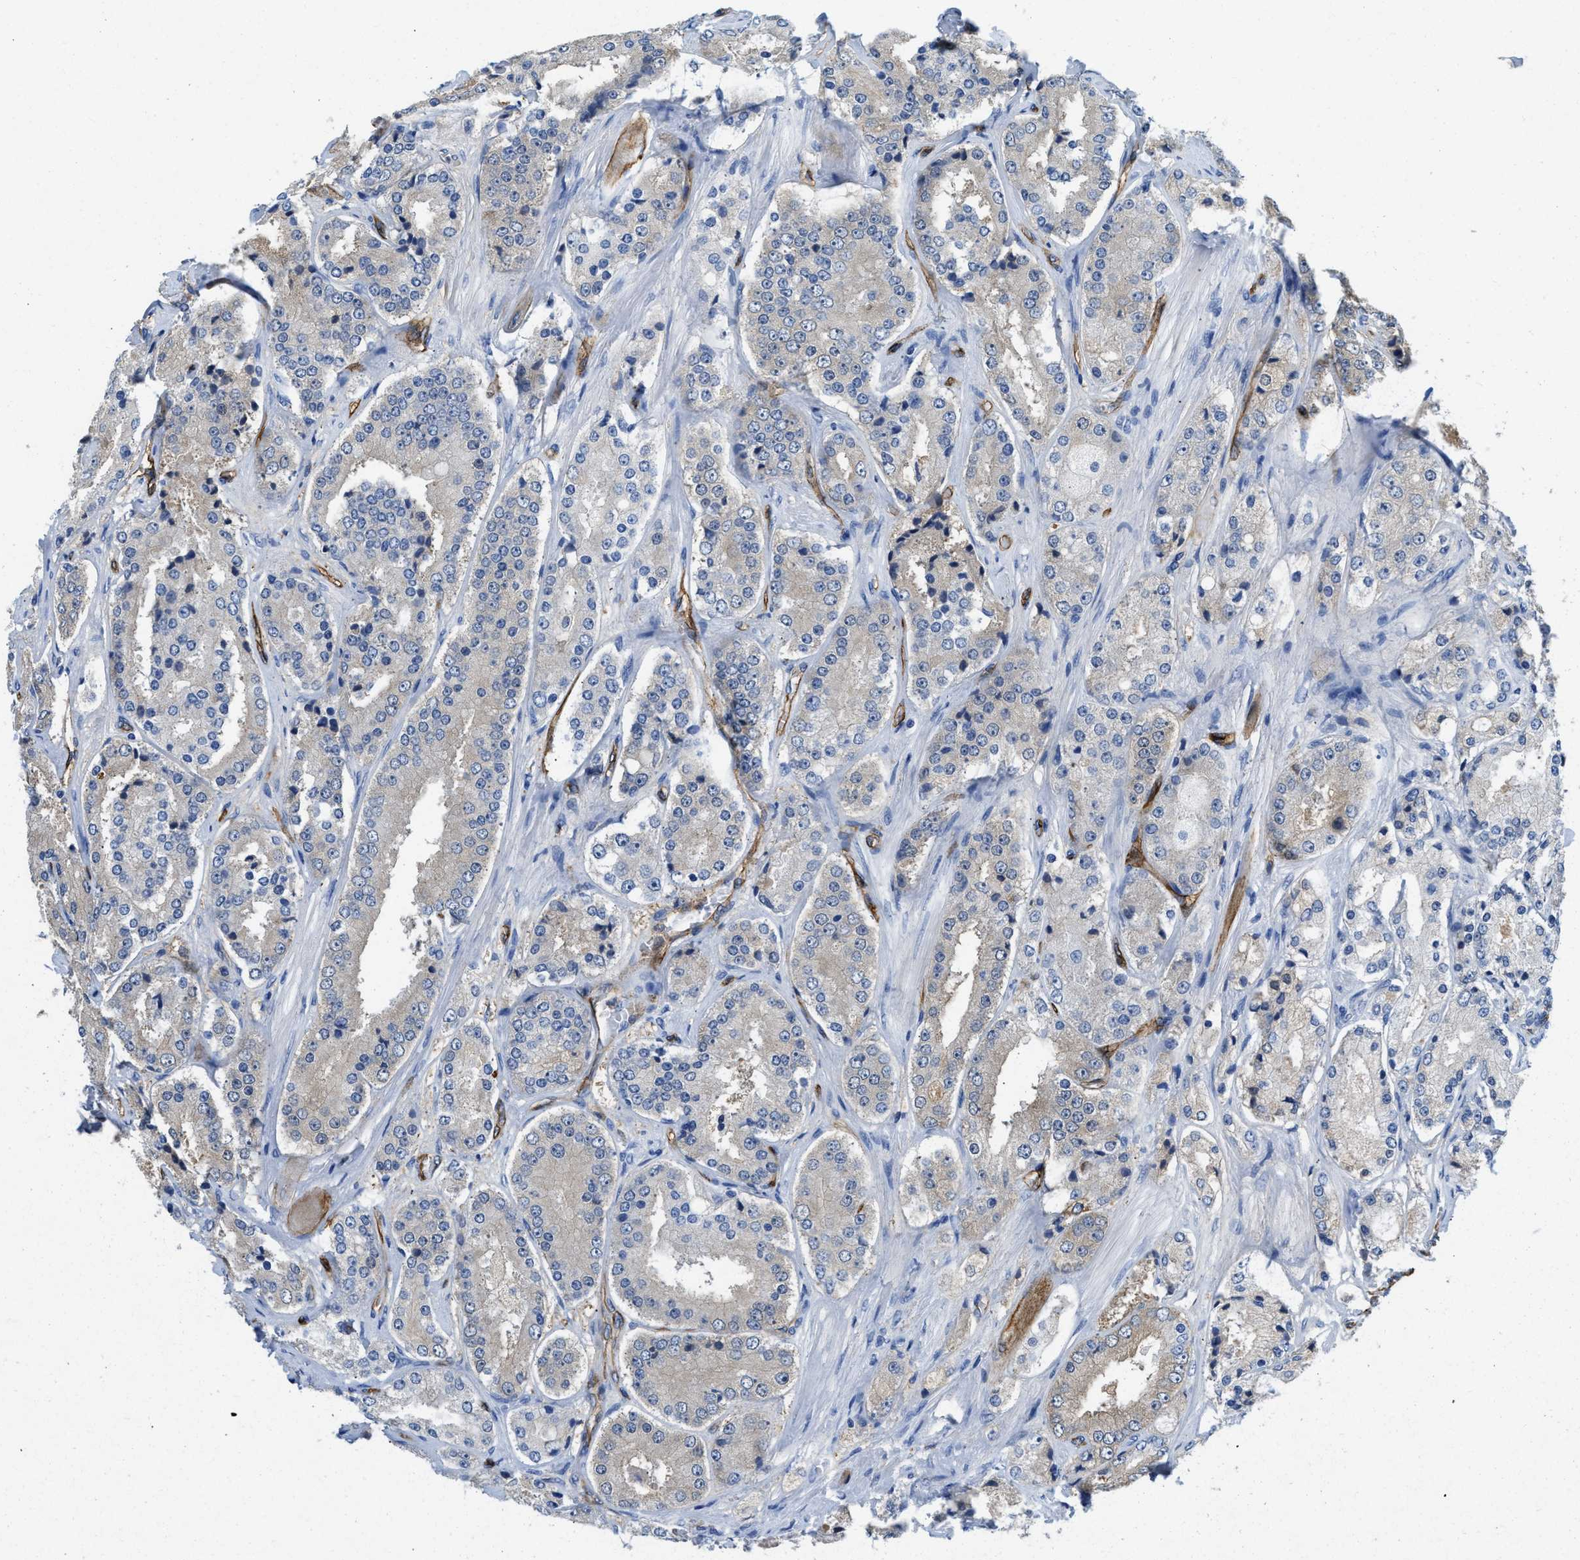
{"staining": {"intensity": "negative", "quantity": "none", "location": "none"}, "tissue": "prostate cancer", "cell_type": "Tumor cells", "image_type": "cancer", "snomed": [{"axis": "morphology", "description": "Adenocarcinoma, High grade"}, {"axis": "topography", "description": "Prostate"}], "caption": "This is a photomicrograph of immunohistochemistry (IHC) staining of high-grade adenocarcinoma (prostate), which shows no positivity in tumor cells.", "gene": "SPEG", "patient": {"sex": "male", "age": 65}}